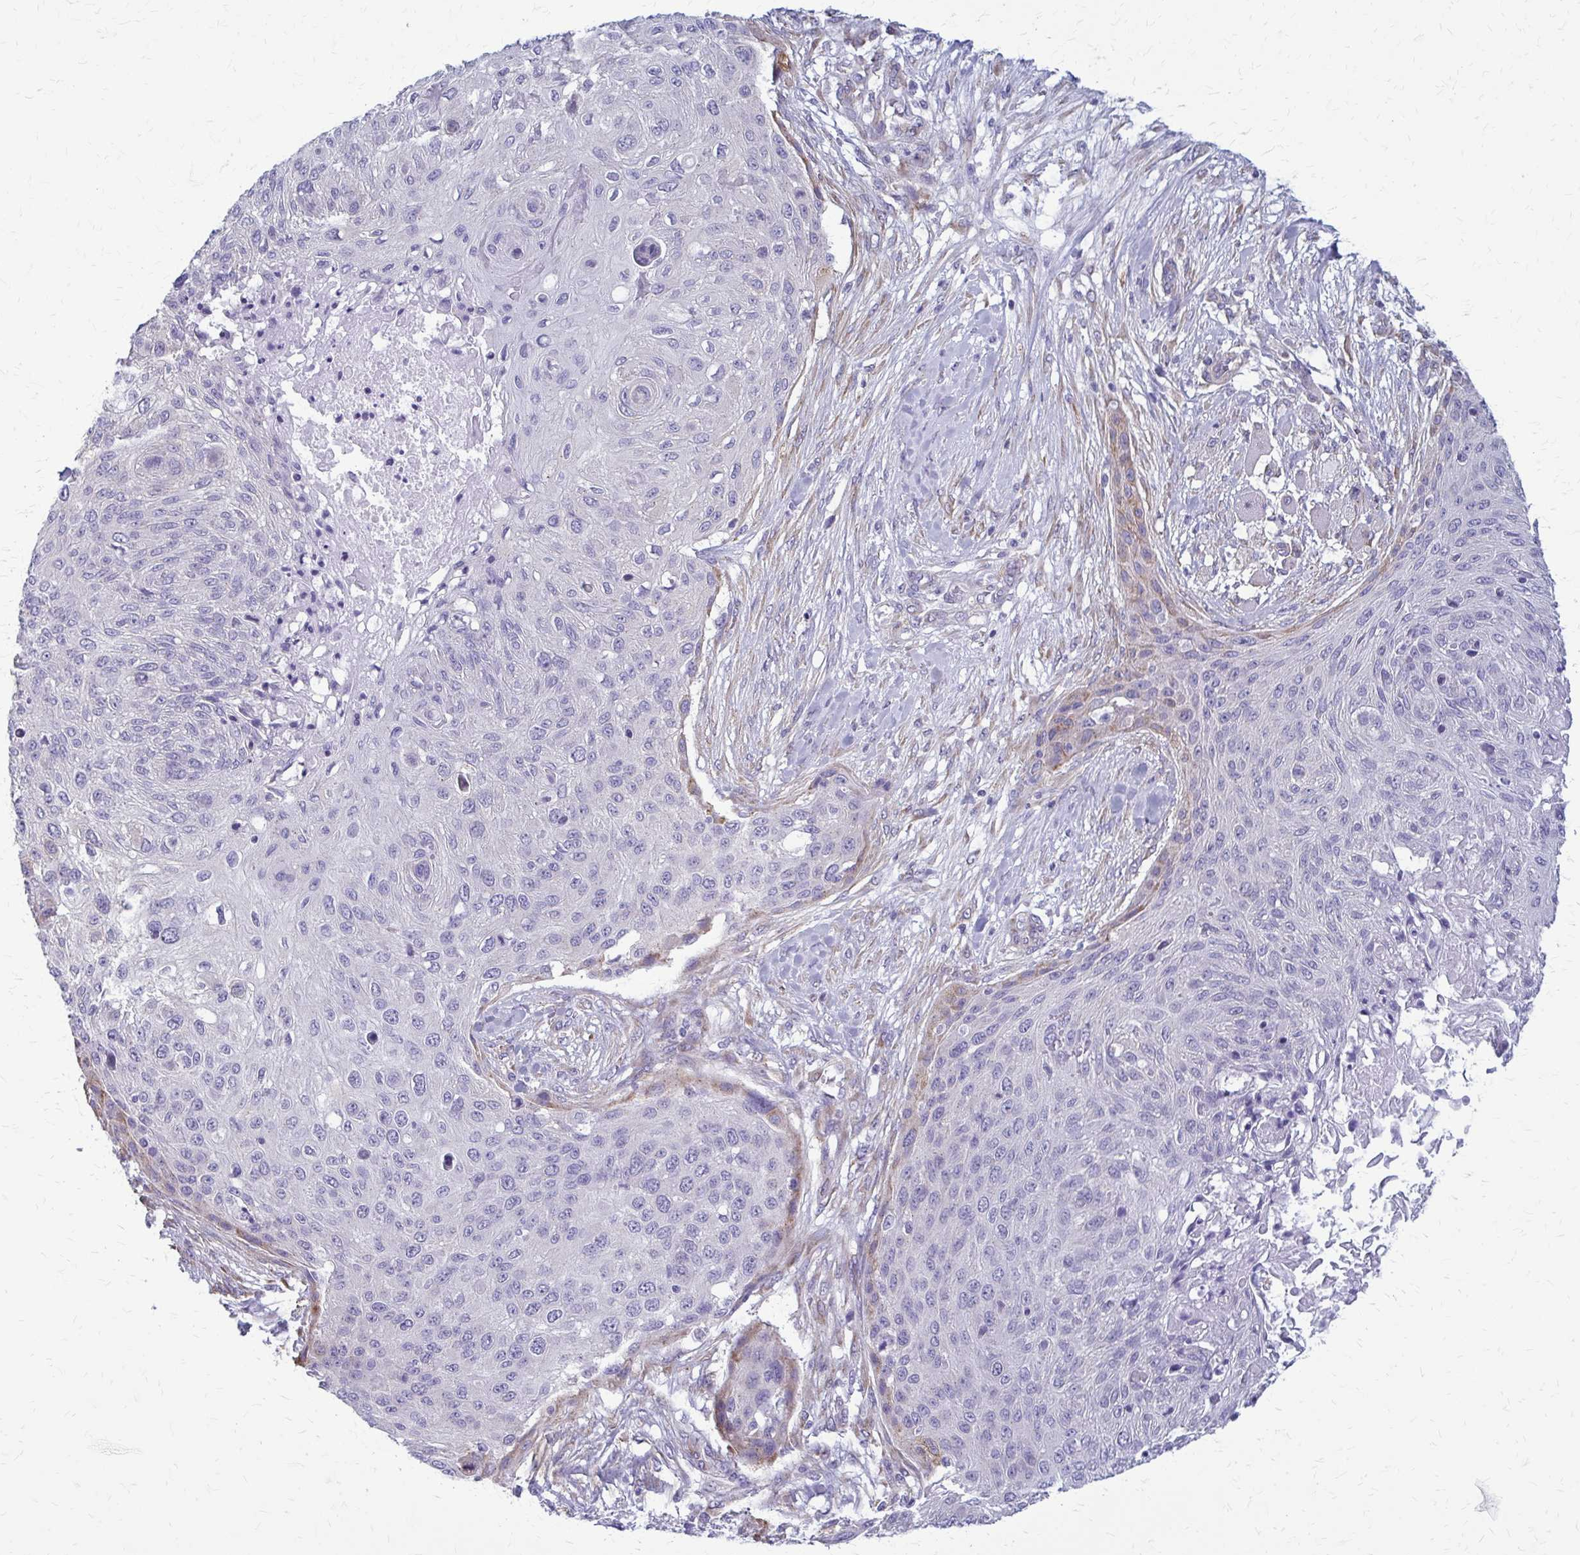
{"staining": {"intensity": "negative", "quantity": "none", "location": "none"}, "tissue": "skin cancer", "cell_type": "Tumor cells", "image_type": "cancer", "snomed": [{"axis": "morphology", "description": "Squamous cell carcinoma, NOS"}, {"axis": "topography", "description": "Skin"}], "caption": "Tumor cells are negative for protein expression in human skin squamous cell carcinoma. The staining was performed using DAB (3,3'-diaminobenzidine) to visualize the protein expression in brown, while the nuclei were stained in blue with hematoxylin (Magnification: 20x).", "gene": "DEPP1", "patient": {"sex": "female", "age": 87}}